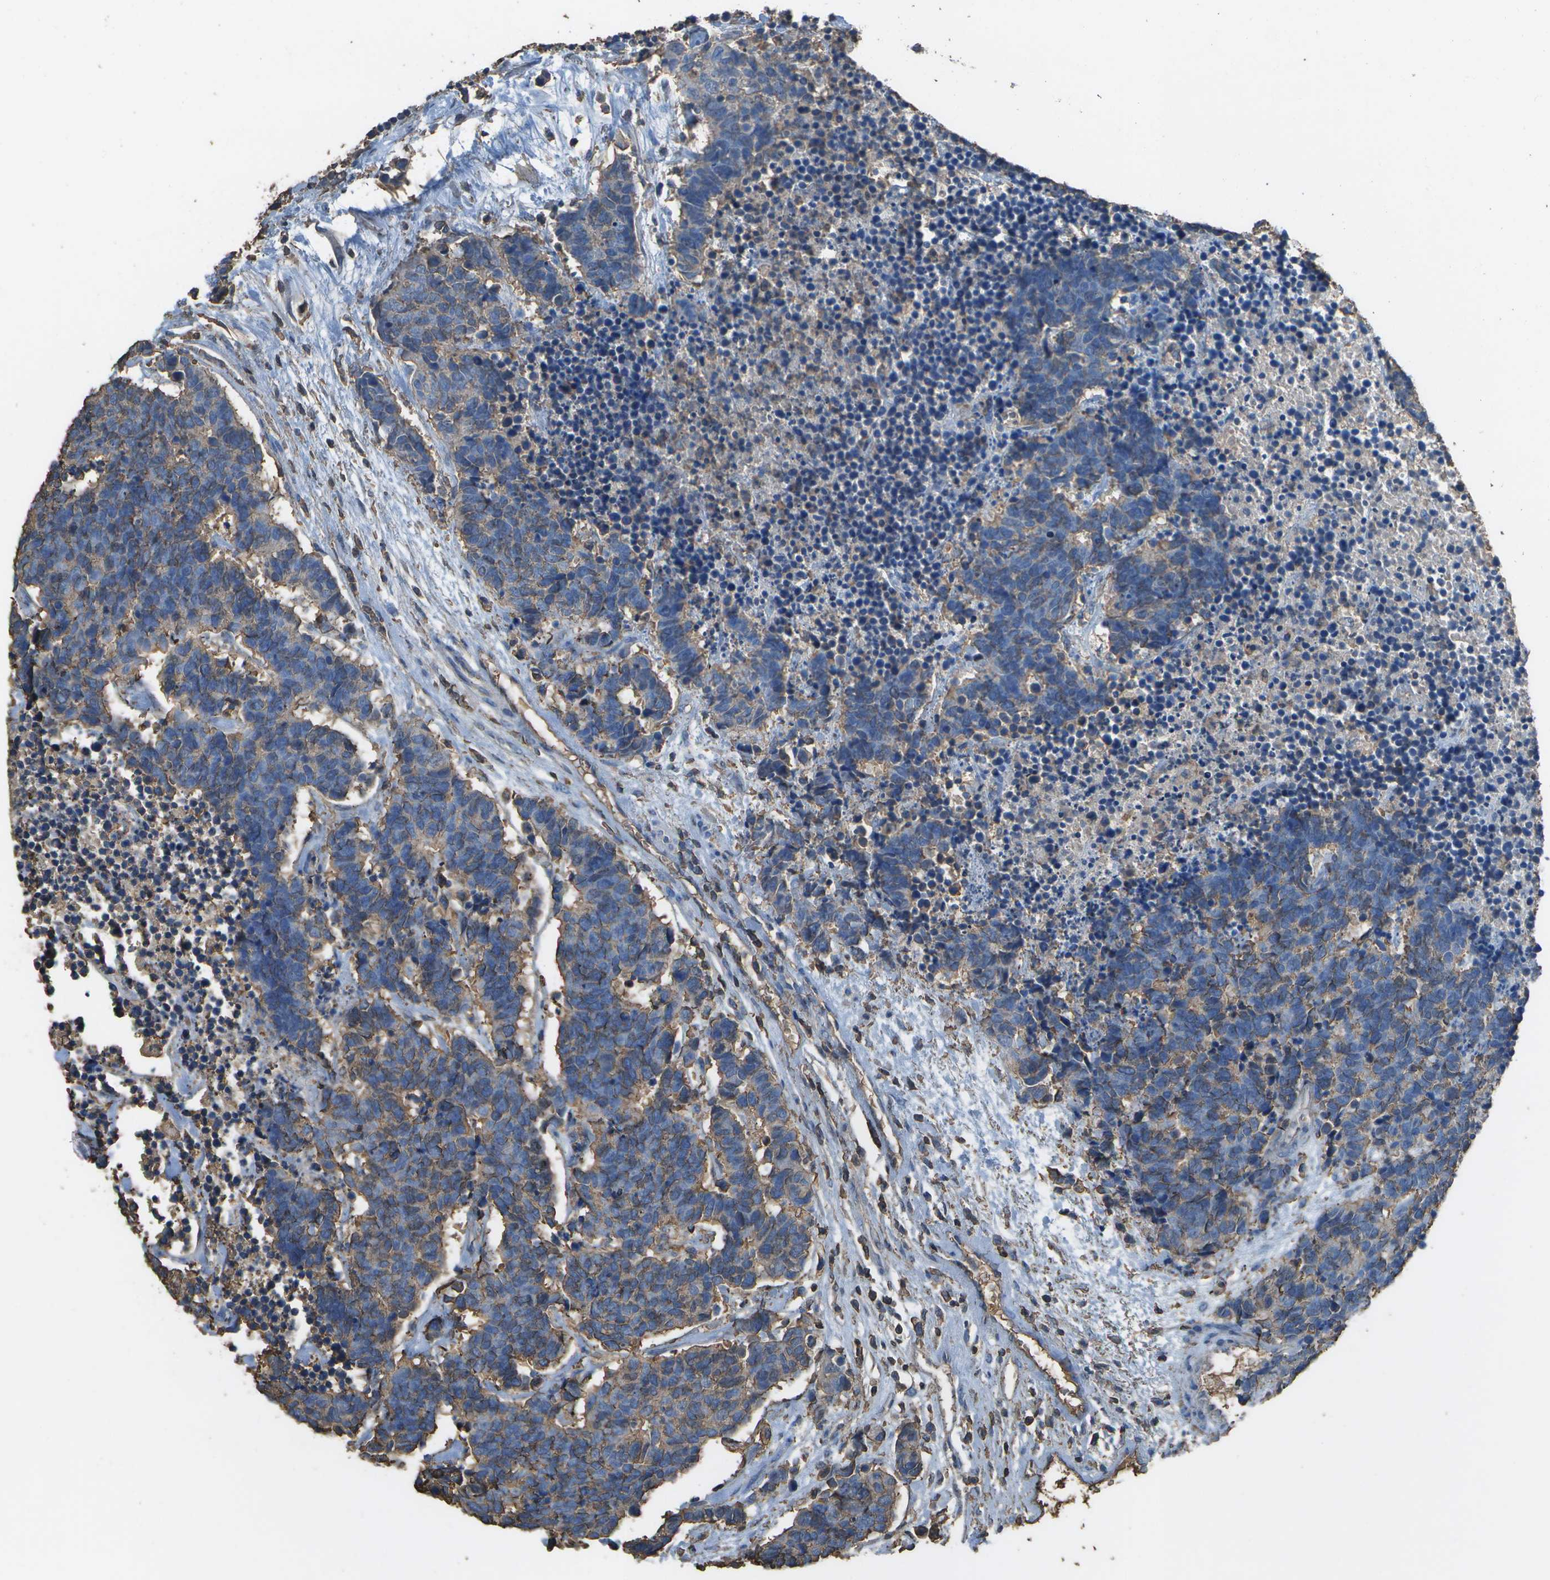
{"staining": {"intensity": "moderate", "quantity": ">75%", "location": "cytoplasmic/membranous"}, "tissue": "carcinoid", "cell_type": "Tumor cells", "image_type": "cancer", "snomed": [{"axis": "morphology", "description": "Carcinoma, NOS"}, {"axis": "morphology", "description": "Carcinoid, malignant, NOS"}, {"axis": "topography", "description": "Urinary bladder"}], "caption": "Tumor cells show medium levels of moderate cytoplasmic/membranous staining in about >75% of cells in carcinoid.", "gene": "CYP4F11", "patient": {"sex": "male", "age": 57}}